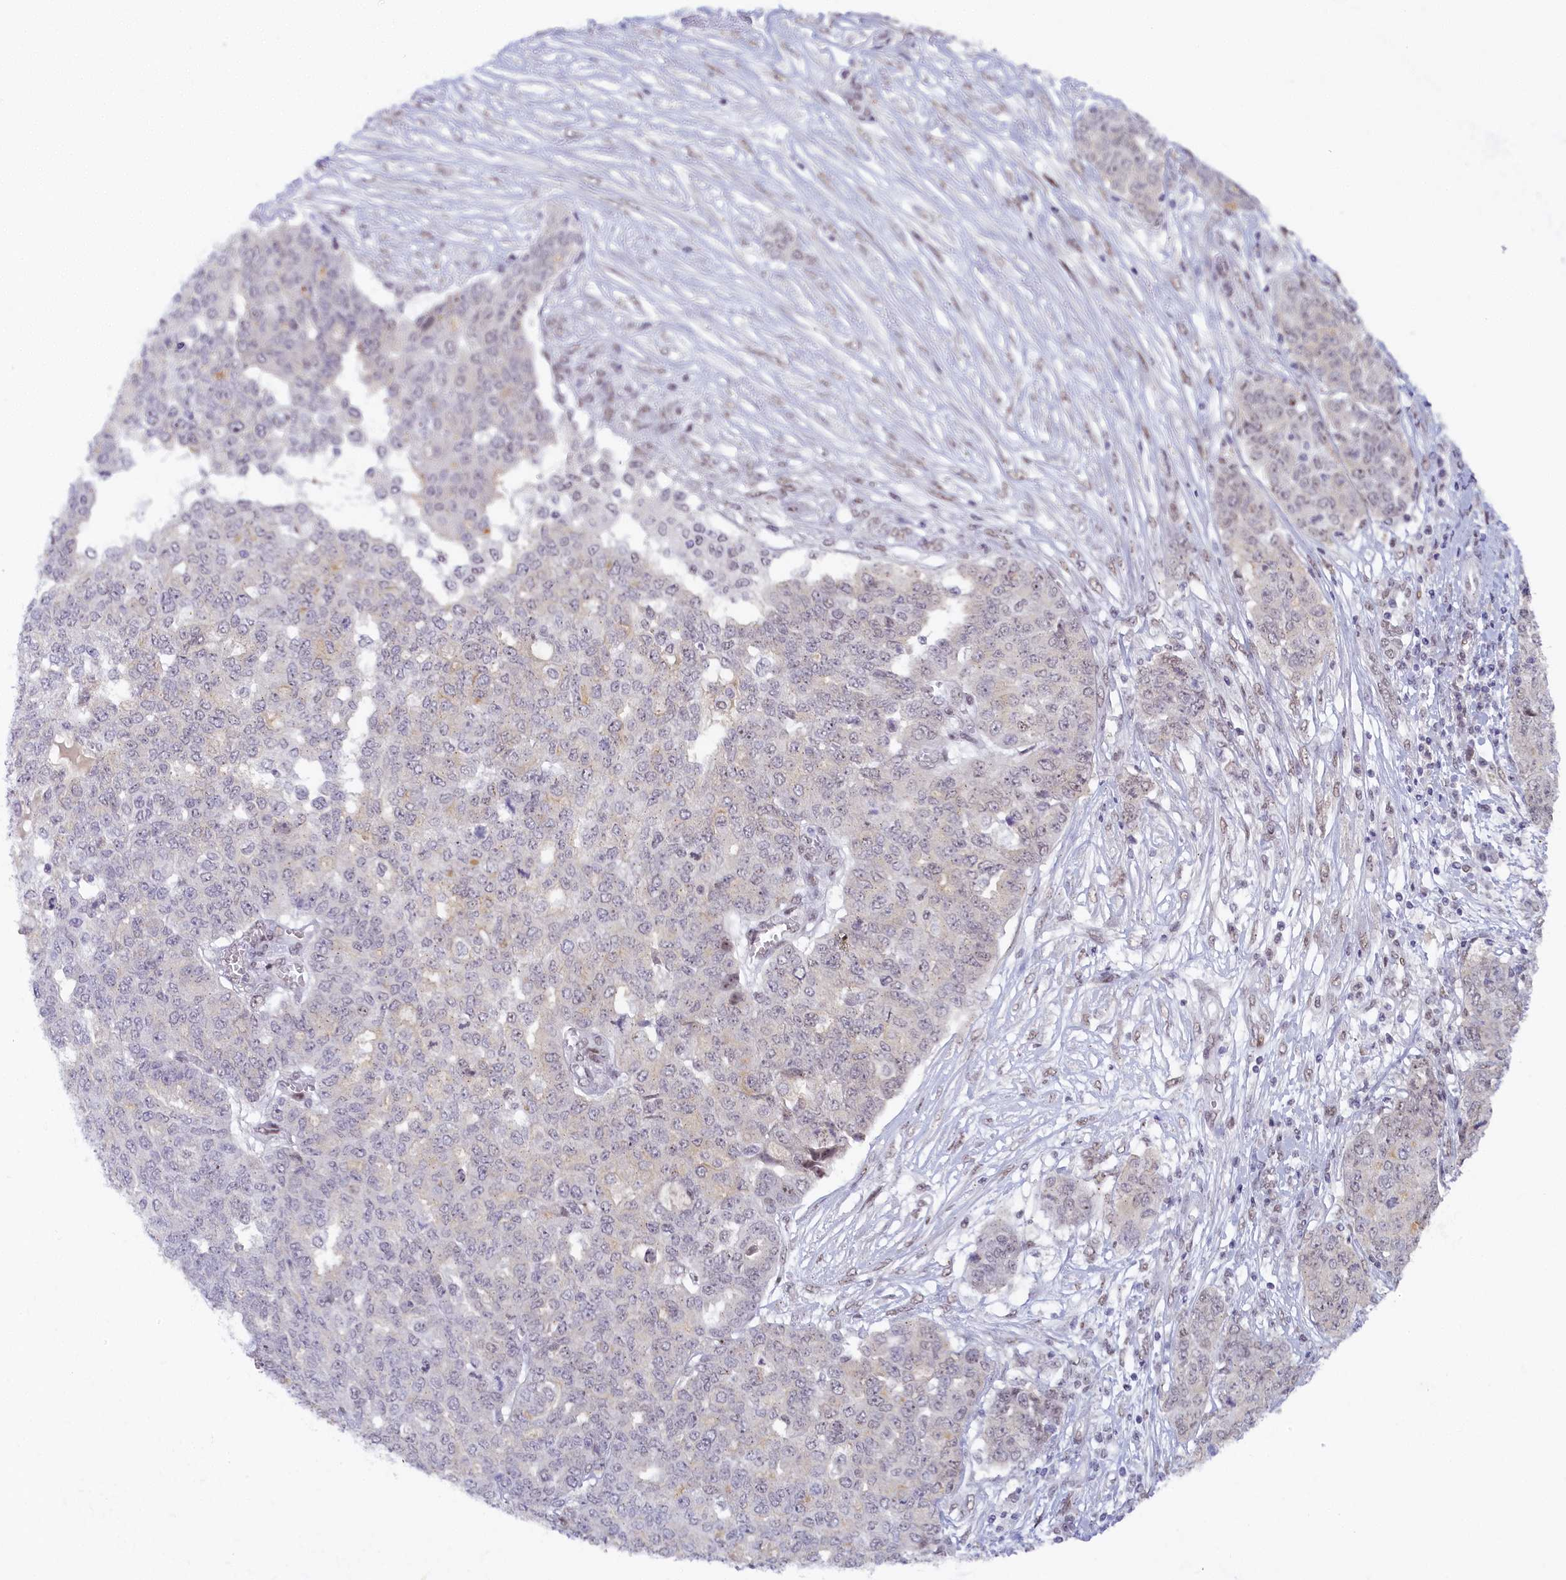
{"staining": {"intensity": "negative", "quantity": "none", "location": "none"}, "tissue": "ovarian cancer", "cell_type": "Tumor cells", "image_type": "cancer", "snomed": [{"axis": "morphology", "description": "Cystadenocarcinoma, serous, NOS"}, {"axis": "topography", "description": "Soft tissue"}, {"axis": "topography", "description": "Ovary"}], "caption": "Ovarian cancer was stained to show a protein in brown. There is no significant positivity in tumor cells.", "gene": "SEC31B", "patient": {"sex": "female", "age": 57}}